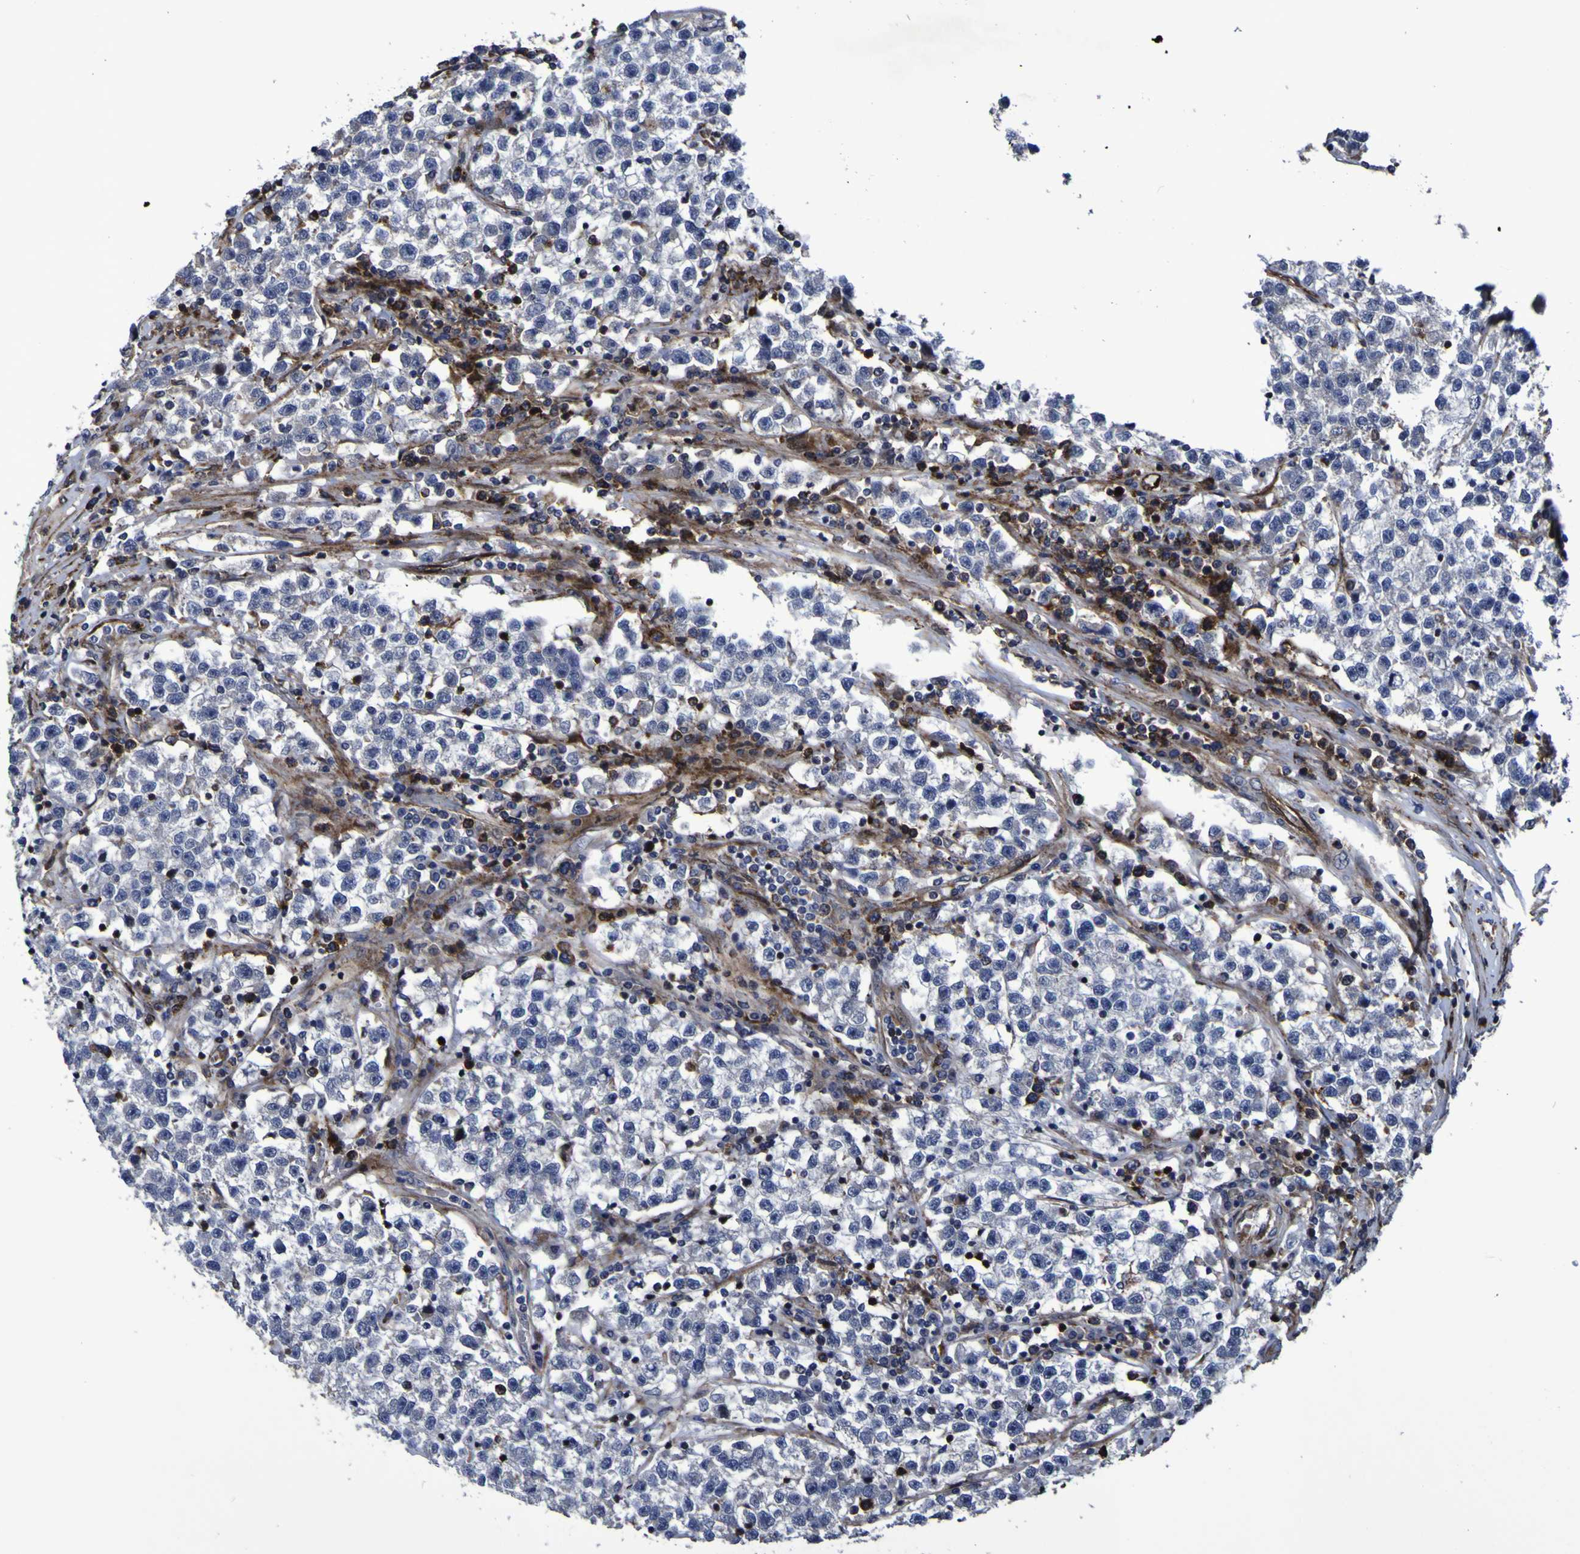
{"staining": {"intensity": "negative", "quantity": "none", "location": "none"}, "tissue": "testis cancer", "cell_type": "Tumor cells", "image_type": "cancer", "snomed": [{"axis": "morphology", "description": "Seminoma, NOS"}, {"axis": "topography", "description": "Testis"}], "caption": "This is a image of IHC staining of seminoma (testis), which shows no positivity in tumor cells. (Brightfield microscopy of DAB immunohistochemistry at high magnification).", "gene": "MGLL", "patient": {"sex": "male", "age": 22}}